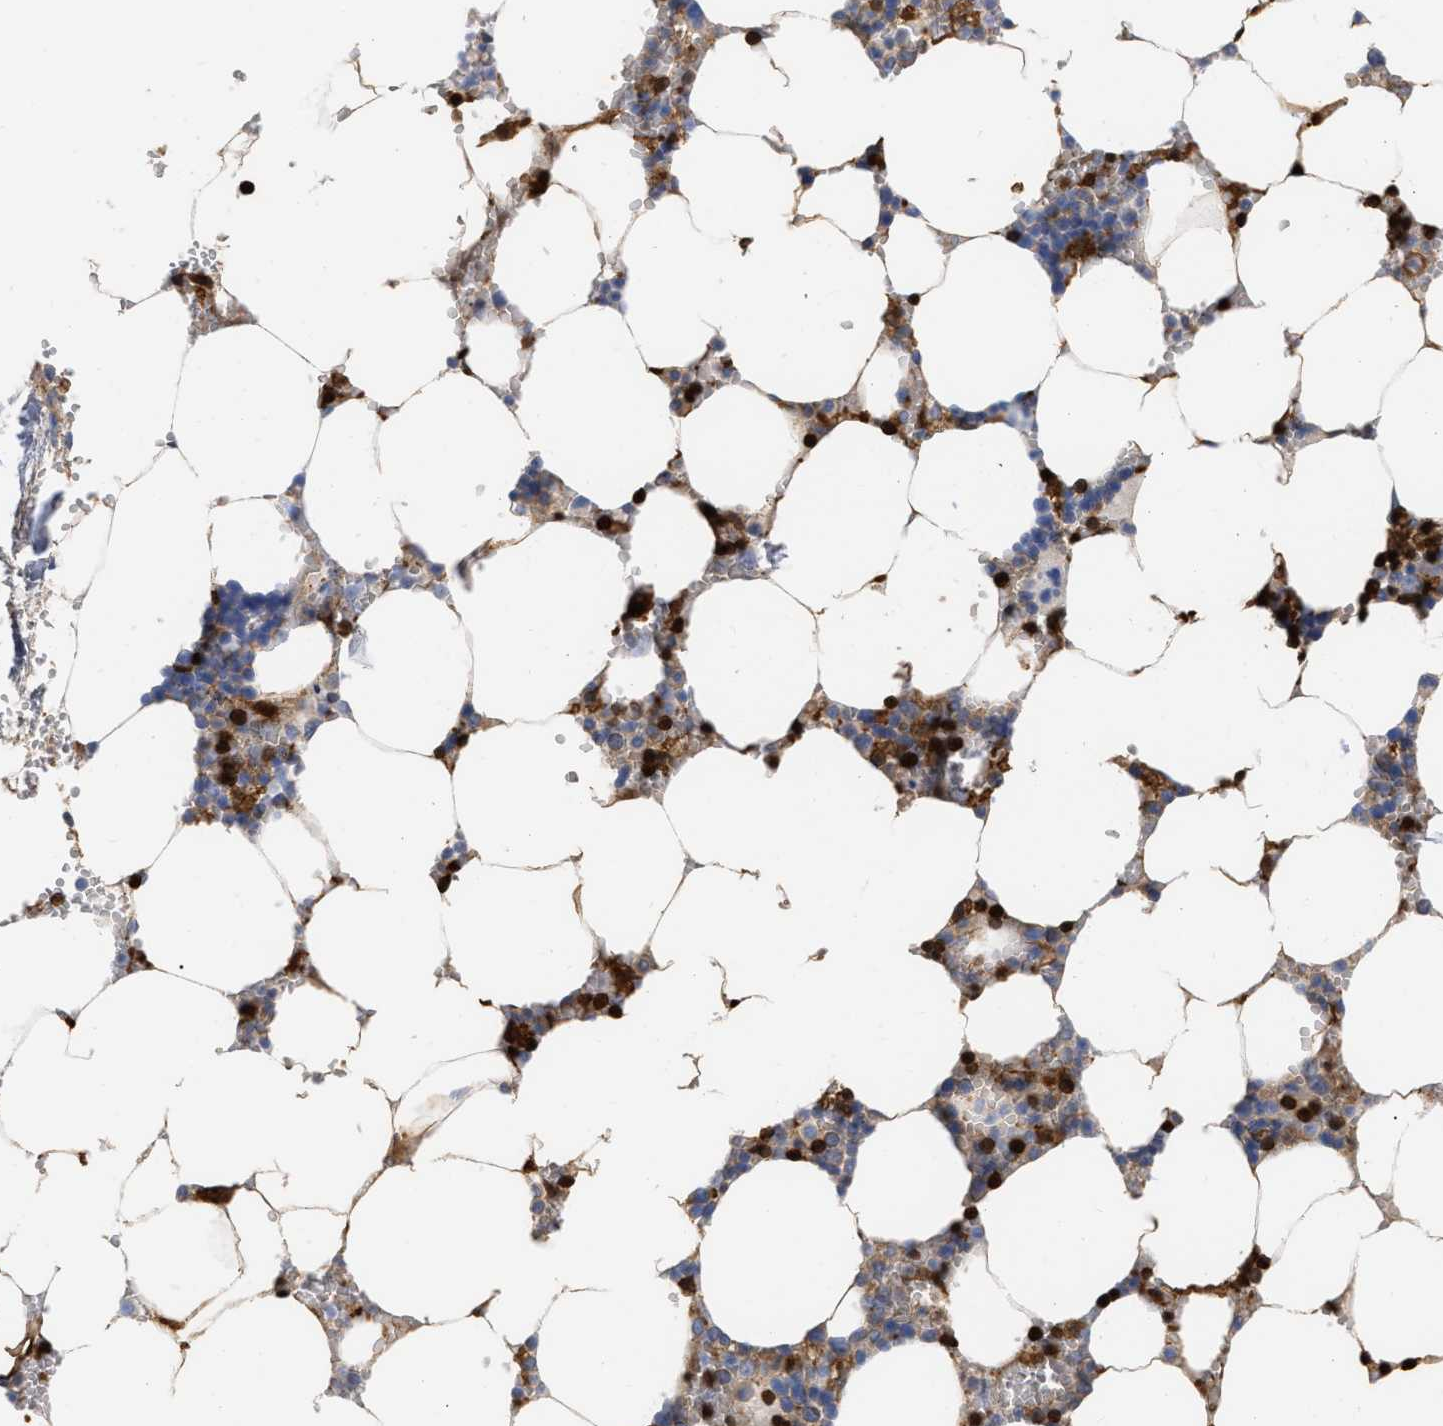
{"staining": {"intensity": "strong", "quantity": "<25%", "location": "cytoplasmic/membranous"}, "tissue": "bone marrow", "cell_type": "Hematopoietic cells", "image_type": "normal", "snomed": [{"axis": "morphology", "description": "Normal tissue, NOS"}, {"axis": "topography", "description": "Bone marrow"}], "caption": "An immunohistochemistry (IHC) image of normal tissue is shown. Protein staining in brown highlights strong cytoplasmic/membranous positivity in bone marrow within hematopoietic cells.", "gene": "GIMAP4", "patient": {"sex": "male", "age": 70}}